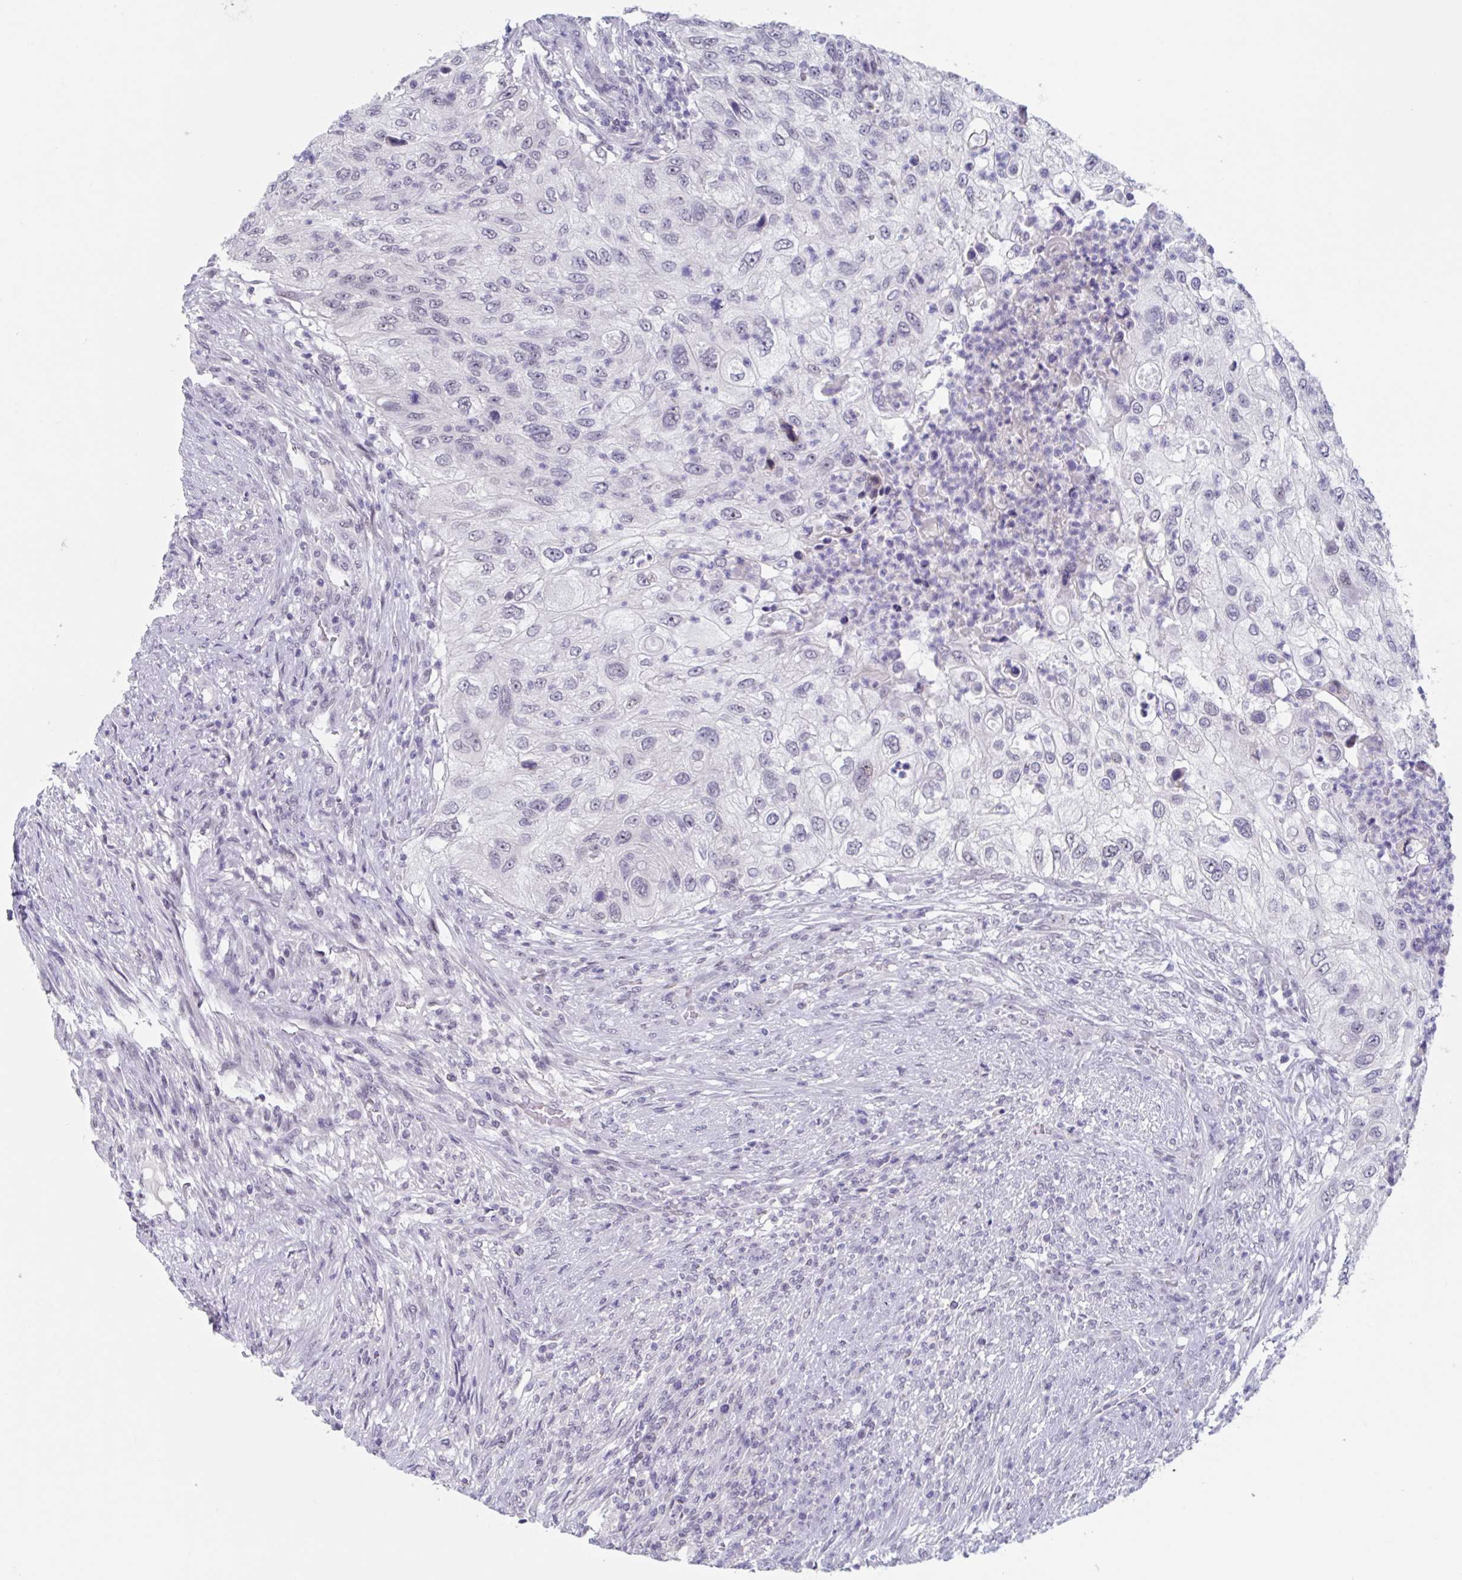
{"staining": {"intensity": "negative", "quantity": "none", "location": "none"}, "tissue": "urothelial cancer", "cell_type": "Tumor cells", "image_type": "cancer", "snomed": [{"axis": "morphology", "description": "Urothelial carcinoma, High grade"}, {"axis": "topography", "description": "Urinary bladder"}], "caption": "This is a histopathology image of IHC staining of urothelial carcinoma (high-grade), which shows no staining in tumor cells.", "gene": "KDM4D", "patient": {"sex": "female", "age": 60}}